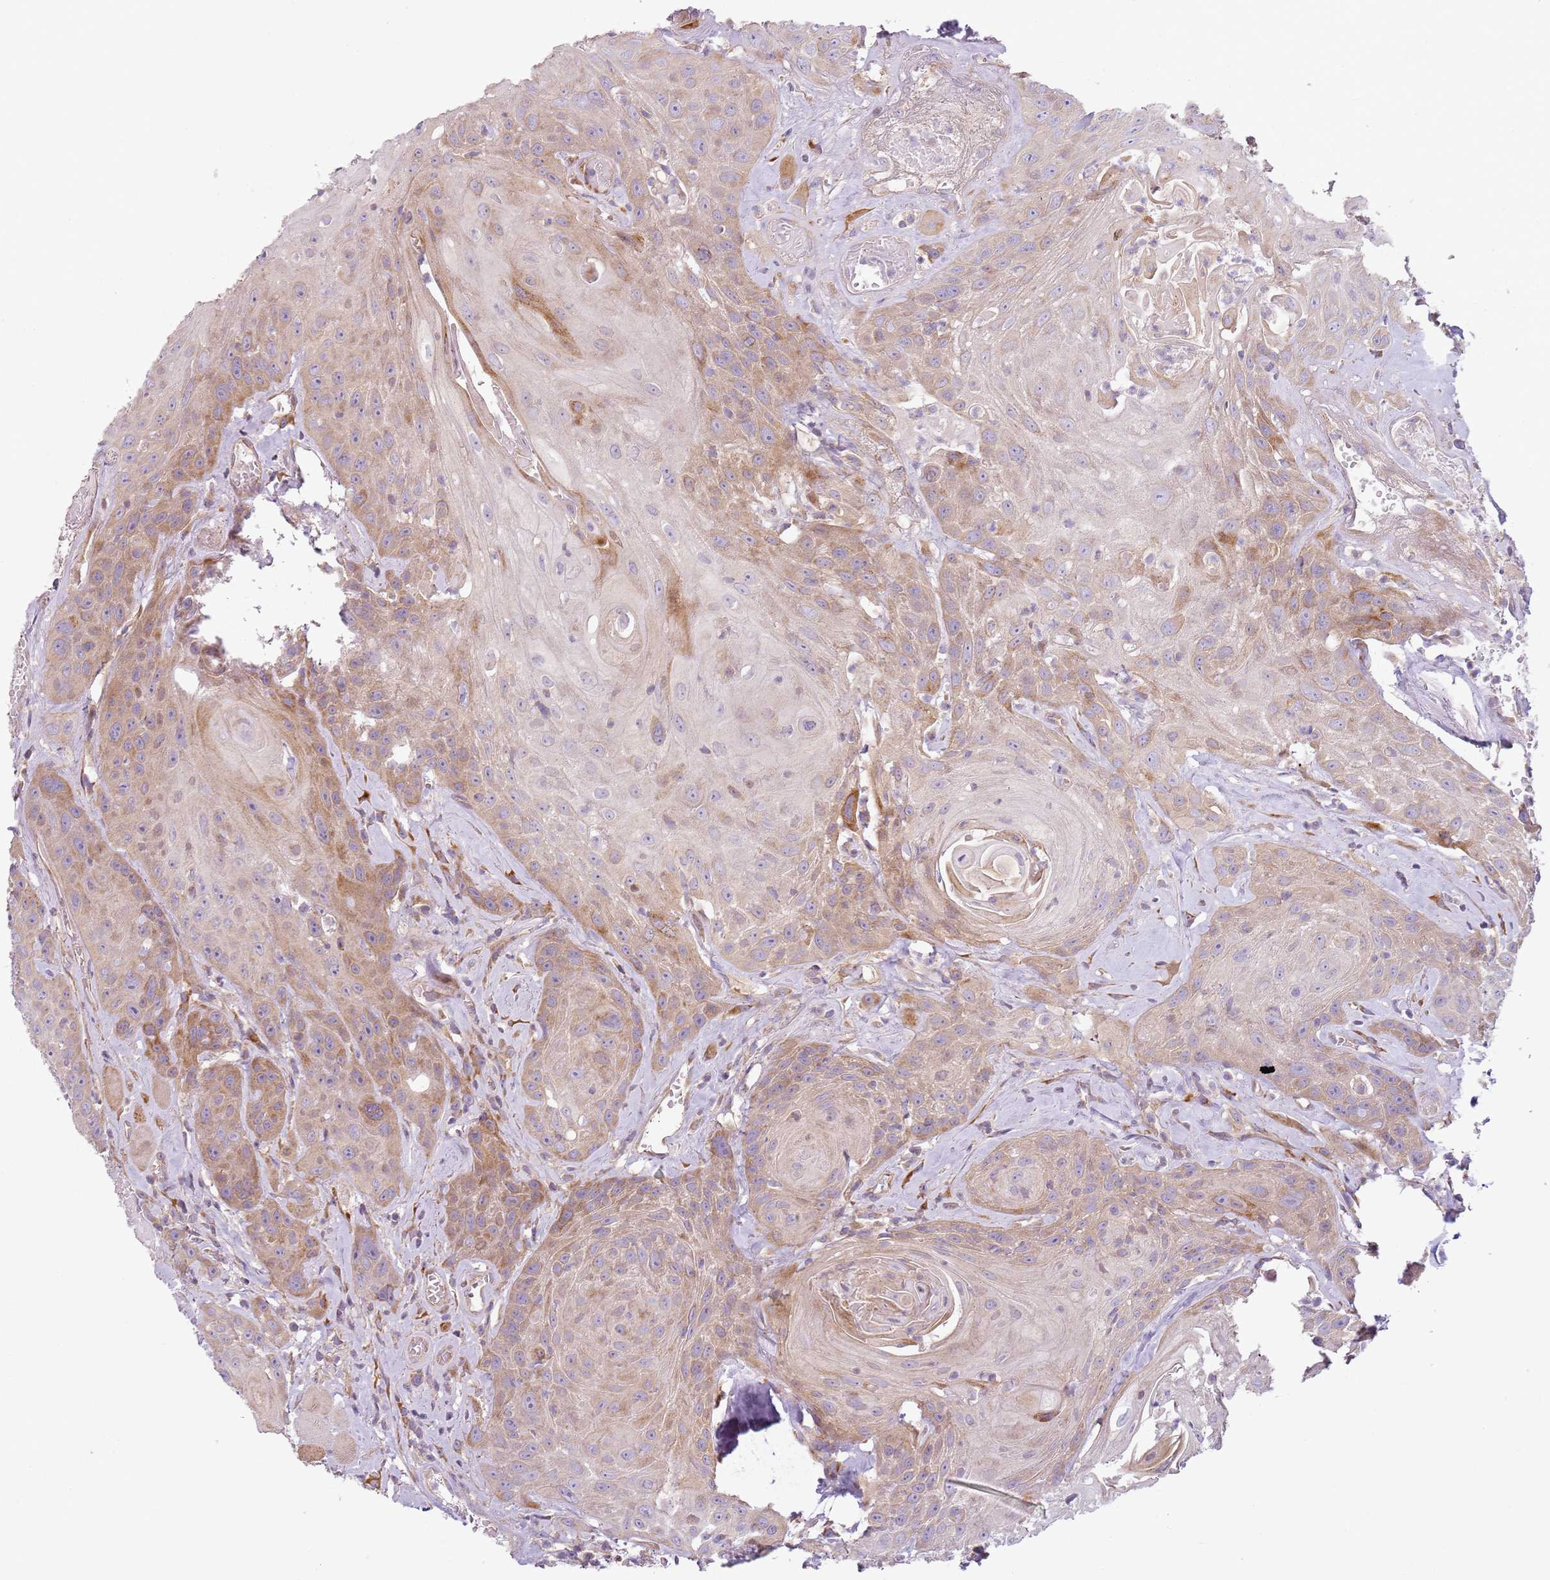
{"staining": {"intensity": "moderate", "quantity": "25%-75%", "location": "cytoplasmic/membranous"}, "tissue": "head and neck cancer", "cell_type": "Tumor cells", "image_type": "cancer", "snomed": [{"axis": "morphology", "description": "Squamous cell carcinoma, NOS"}, {"axis": "topography", "description": "Head-Neck"}], "caption": "Brown immunohistochemical staining in human head and neck cancer displays moderate cytoplasmic/membranous expression in approximately 25%-75% of tumor cells. (Stains: DAB (3,3'-diaminobenzidine) in brown, nuclei in blue, Microscopy: brightfield microscopy at high magnification).", "gene": "TMEM200C", "patient": {"sex": "female", "age": 59}}